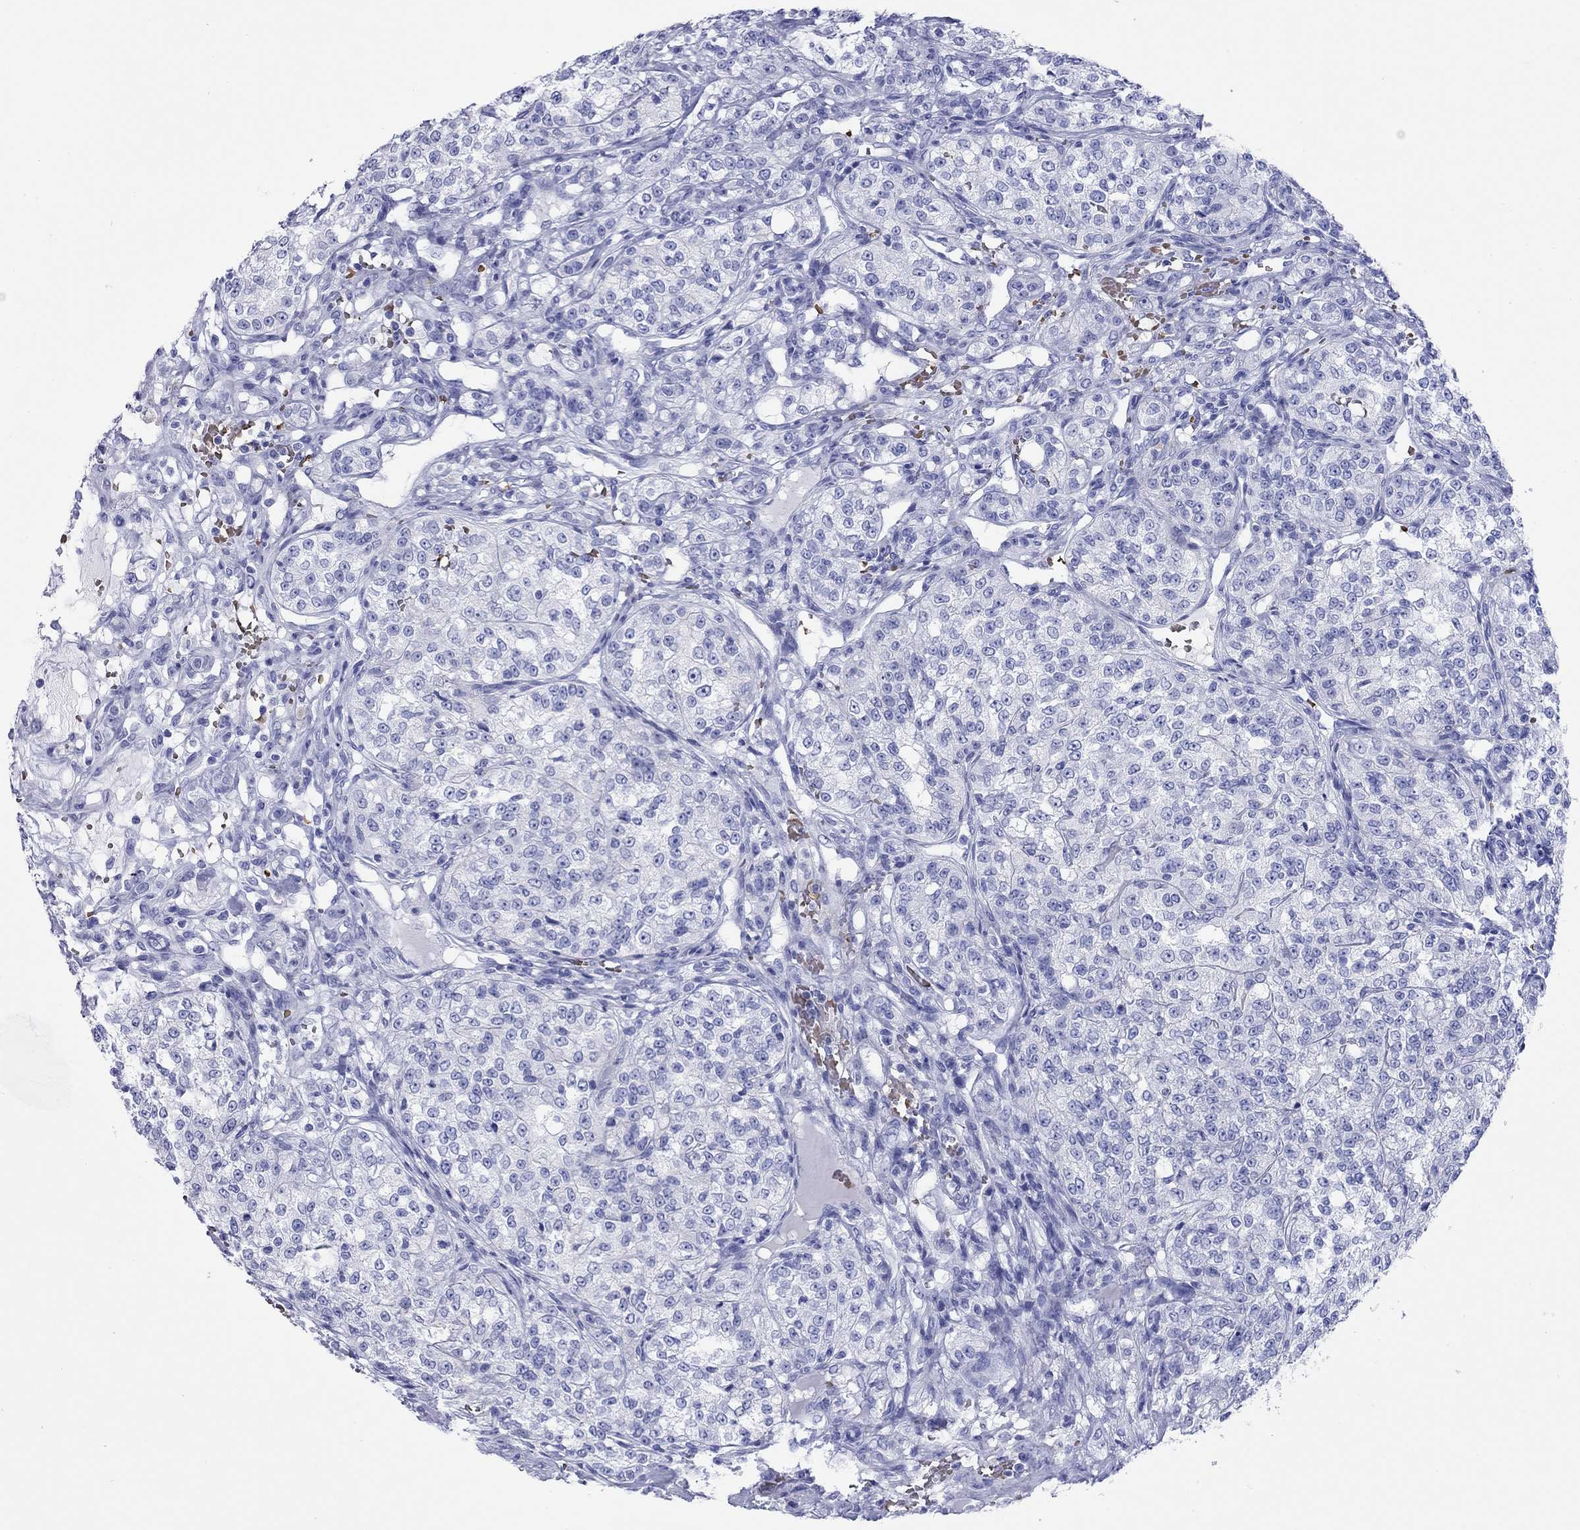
{"staining": {"intensity": "negative", "quantity": "none", "location": "none"}, "tissue": "renal cancer", "cell_type": "Tumor cells", "image_type": "cancer", "snomed": [{"axis": "morphology", "description": "Adenocarcinoma, NOS"}, {"axis": "topography", "description": "Kidney"}], "caption": "DAB immunohistochemical staining of human renal adenocarcinoma demonstrates no significant staining in tumor cells.", "gene": "PTPRN", "patient": {"sex": "female", "age": 63}}